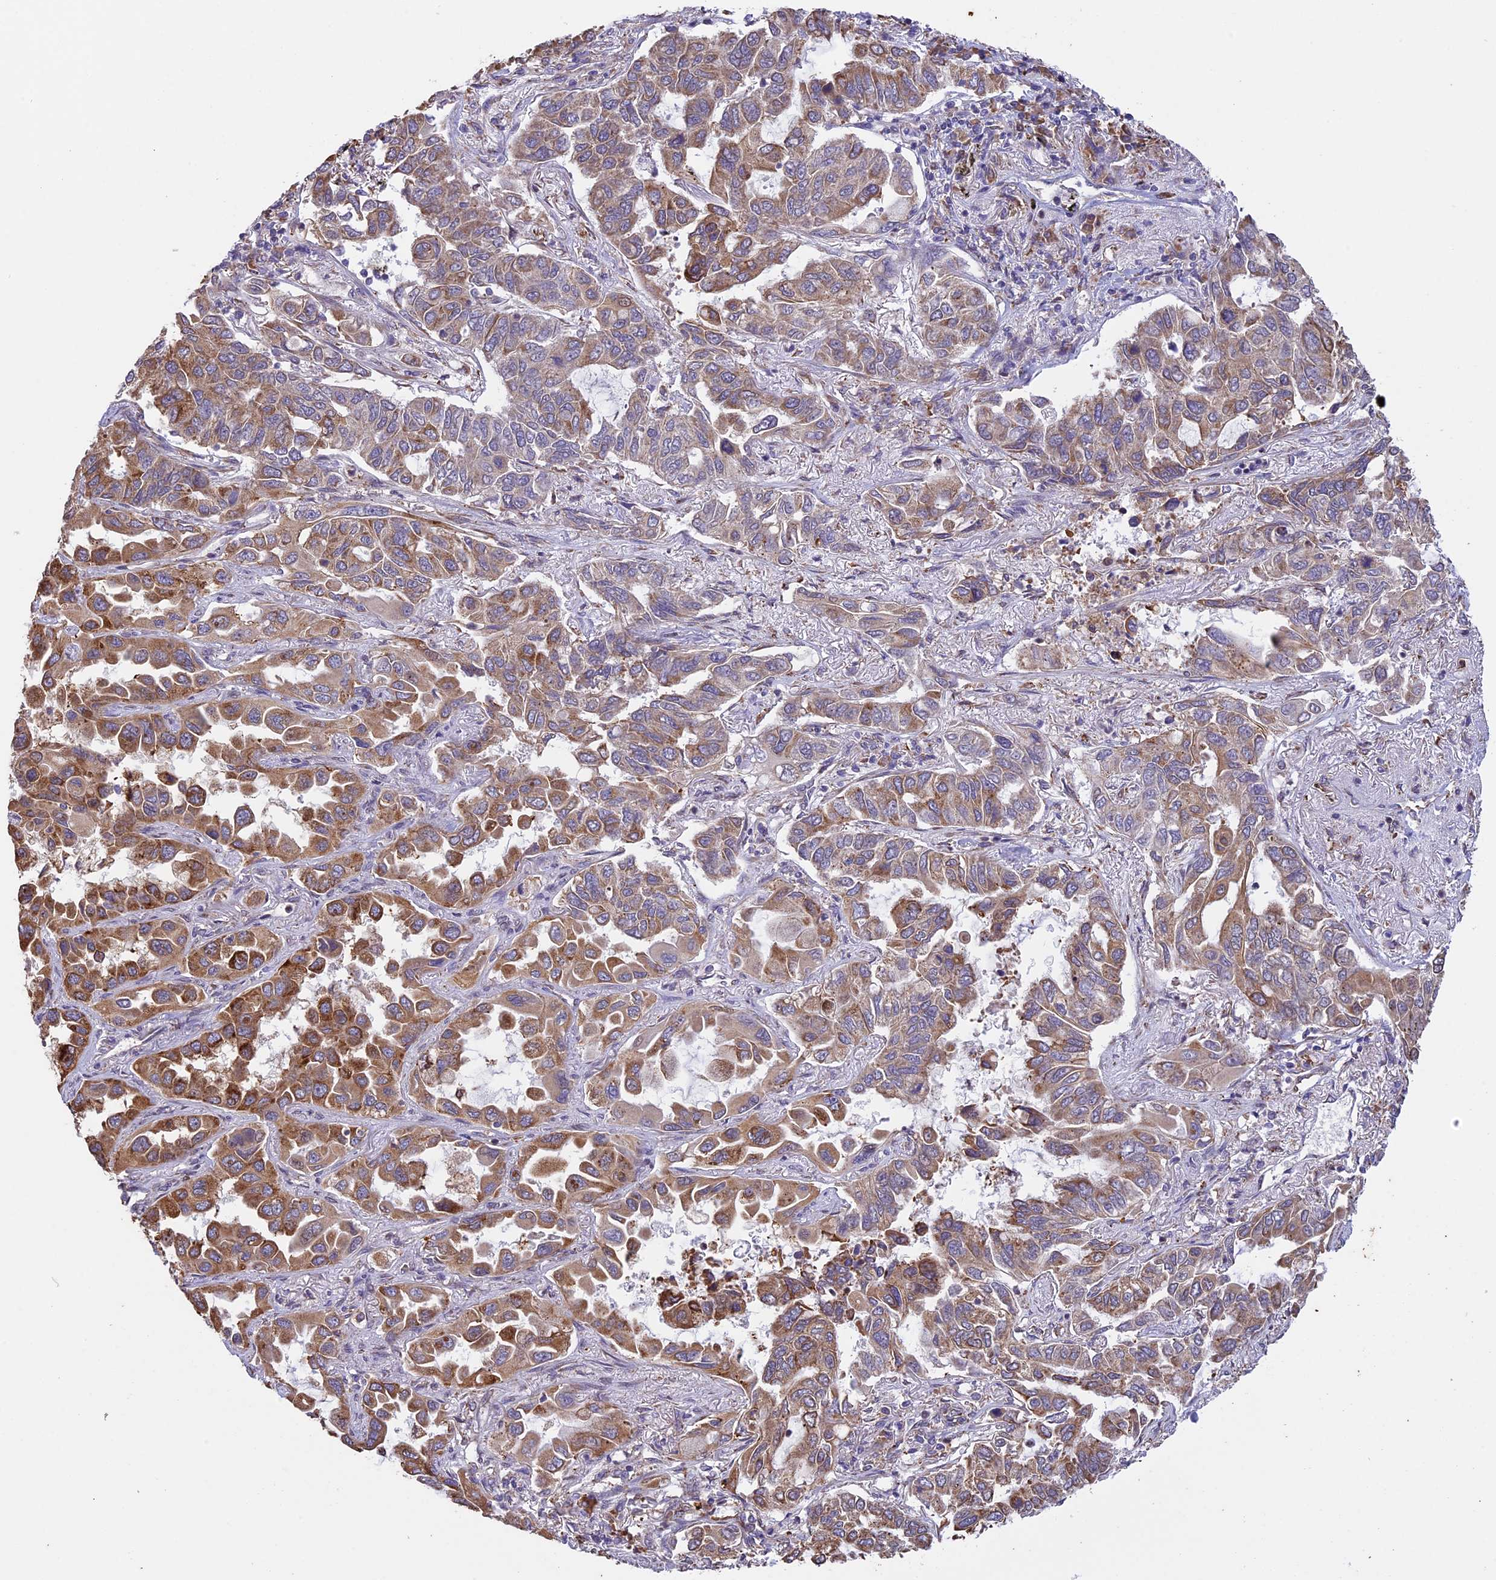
{"staining": {"intensity": "moderate", "quantity": ">75%", "location": "cytoplasmic/membranous"}, "tissue": "lung cancer", "cell_type": "Tumor cells", "image_type": "cancer", "snomed": [{"axis": "morphology", "description": "Adenocarcinoma, NOS"}, {"axis": "topography", "description": "Lung"}], "caption": "IHC photomicrograph of neoplastic tissue: adenocarcinoma (lung) stained using IHC displays medium levels of moderate protein expression localized specifically in the cytoplasmic/membranous of tumor cells, appearing as a cytoplasmic/membranous brown color.", "gene": "DMRTA2", "patient": {"sex": "male", "age": 64}}